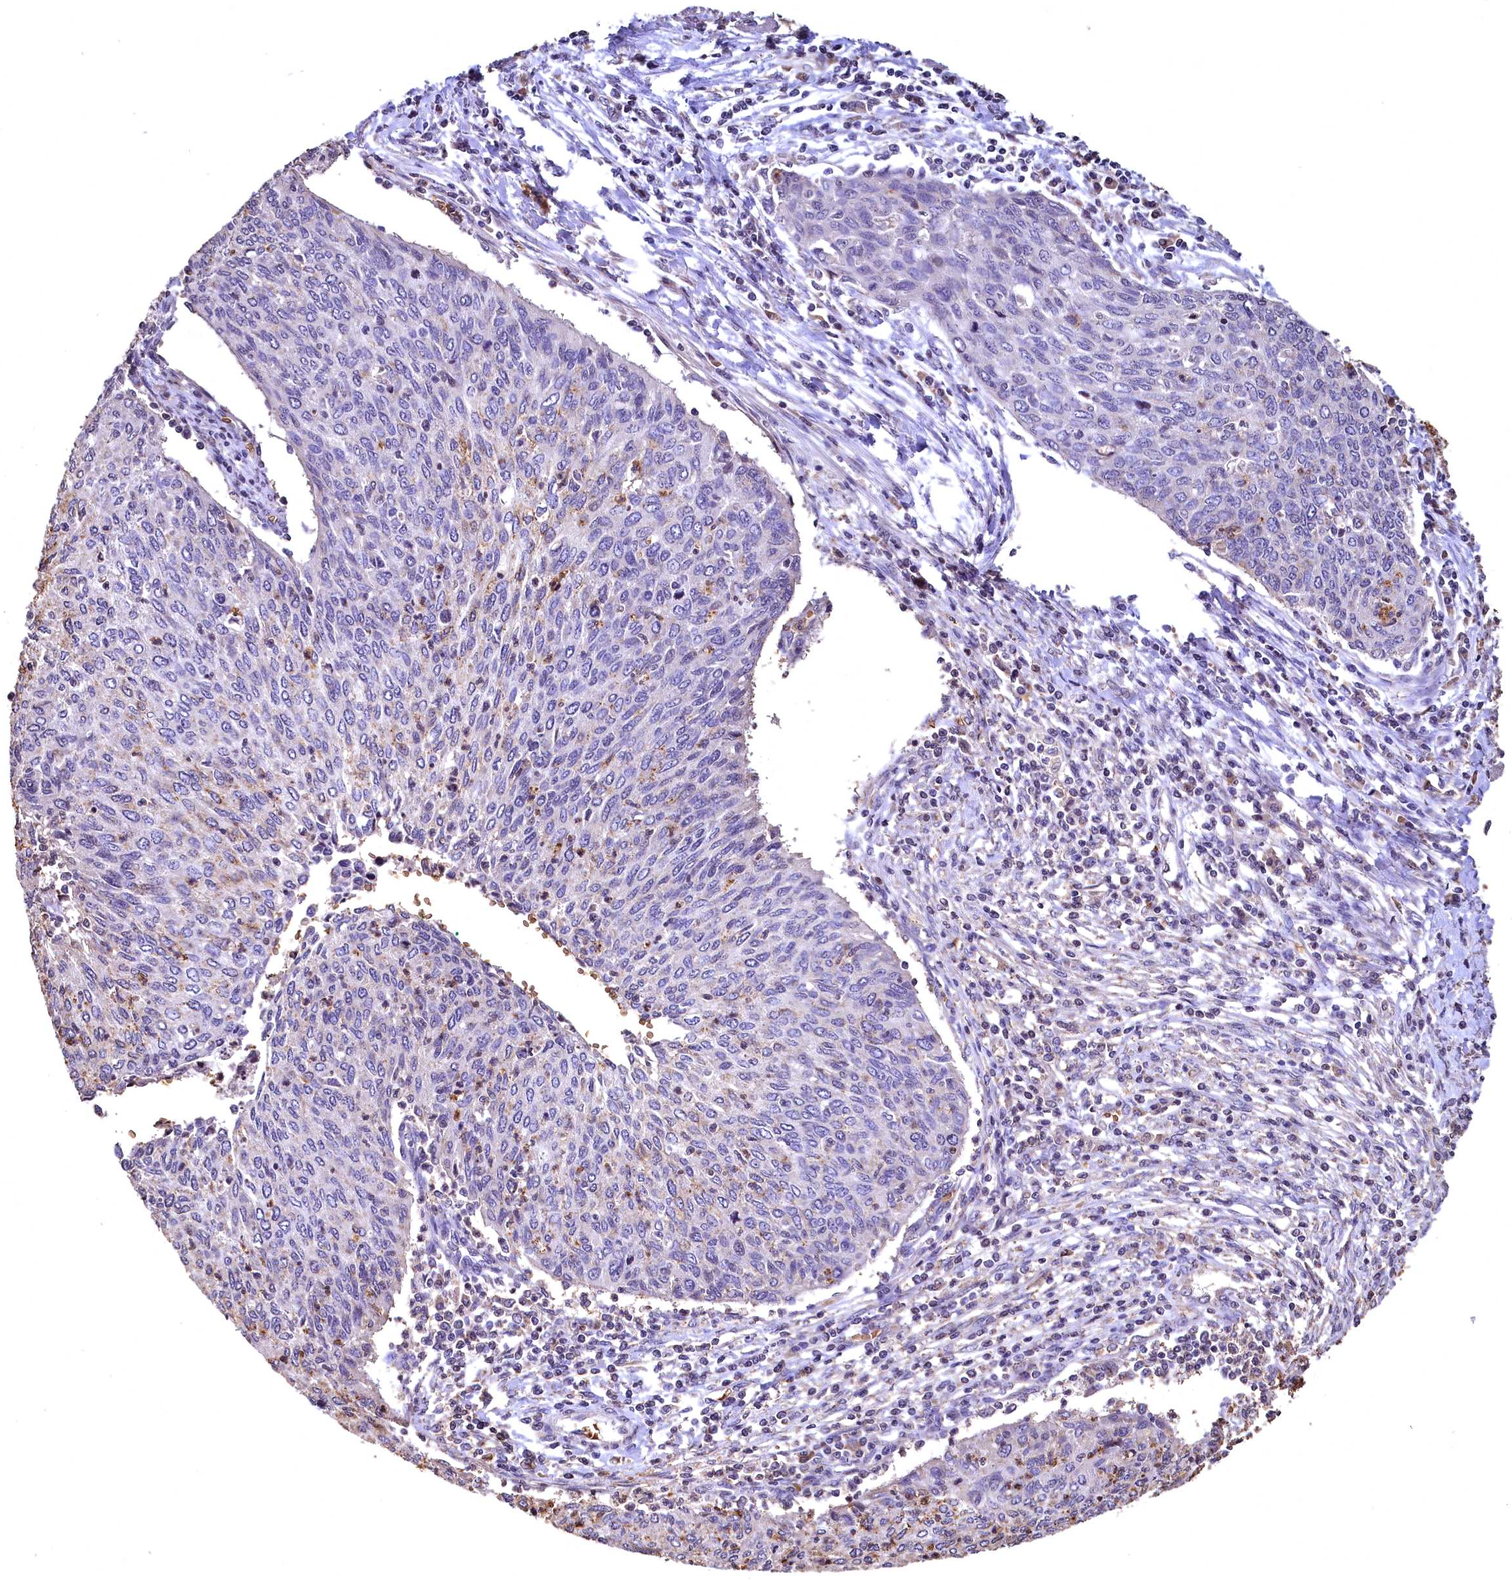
{"staining": {"intensity": "negative", "quantity": "none", "location": "none"}, "tissue": "cervical cancer", "cell_type": "Tumor cells", "image_type": "cancer", "snomed": [{"axis": "morphology", "description": "Squamous cell carcinoma, NOS"}, {"axis": "topography", "description": "Cervix"}], "caption": "This image is of cervical squamous cell carcinoma stained with immunohistochemistry to label a protein in brown with the nuclei are counter-stained blue. There is no positivity in tumor cells. (Stains: DAB immunohistochemistry with hematoxylin counter stain, Microscopy: brightfield microscopy at high magnification).", "gene": "SPTA1", "patient": {"sex": "female", "age": 38}}